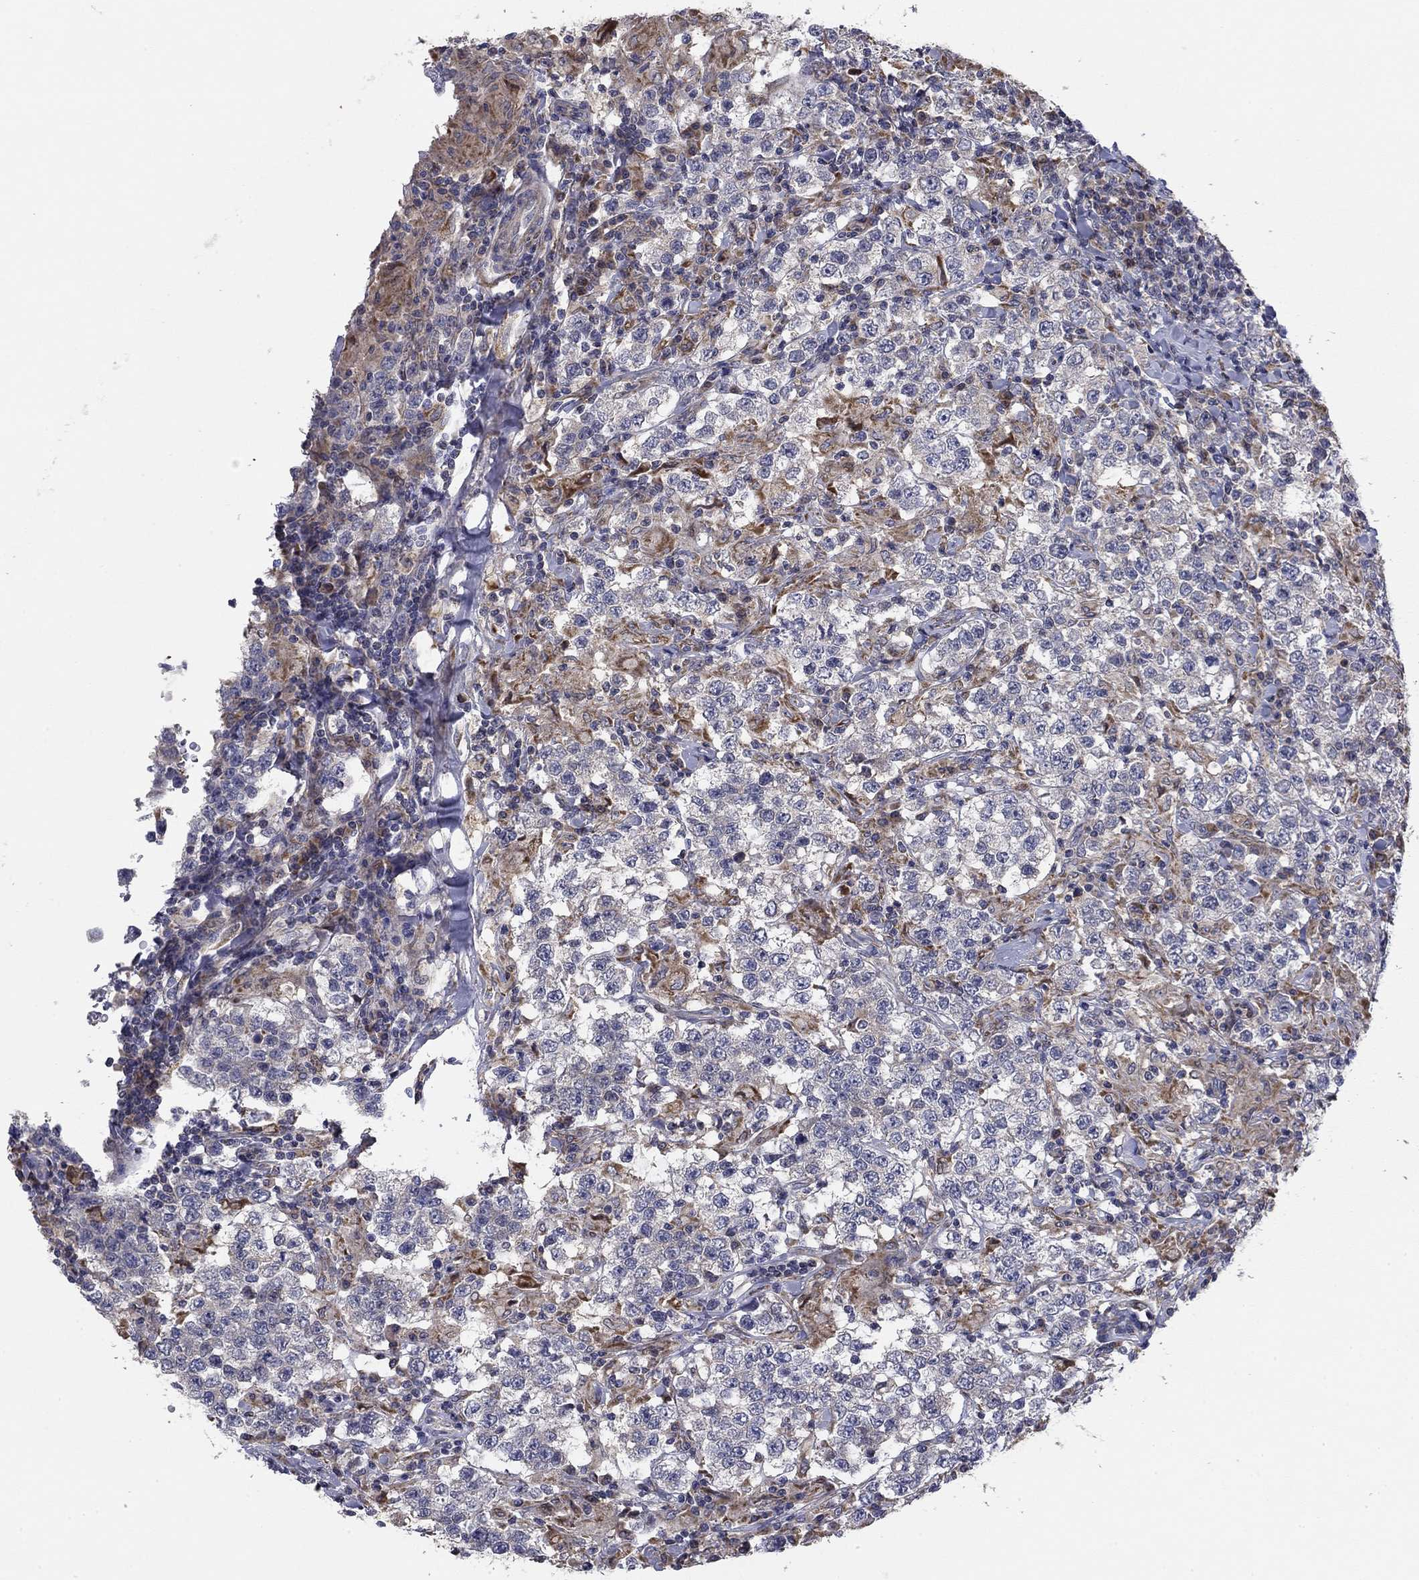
{"staining": {"intensity": "weak", "quantity": "<25%", "location": "cytoplasmic/membranous"}, "tissue": "testis cancer", "cell_type": "Tumor cells", "image_type": "cancer", "snomed": [{"axis": "morphology", "description": "Seminoma, NOS"}, {"axis": "morphology", "description": "Carcinoma, Embryonal, NOS"}, {"axis": "topography", "description": "Testis"}], "caption": "An immunohistochemistry (IHC) image of embryonal carcinoma (testis) is shown. There is no staining in tumor cells of embryonal carcinoma (testis).", "gene": "MMAA", "patient": {"sex": "male", "age": 41}}